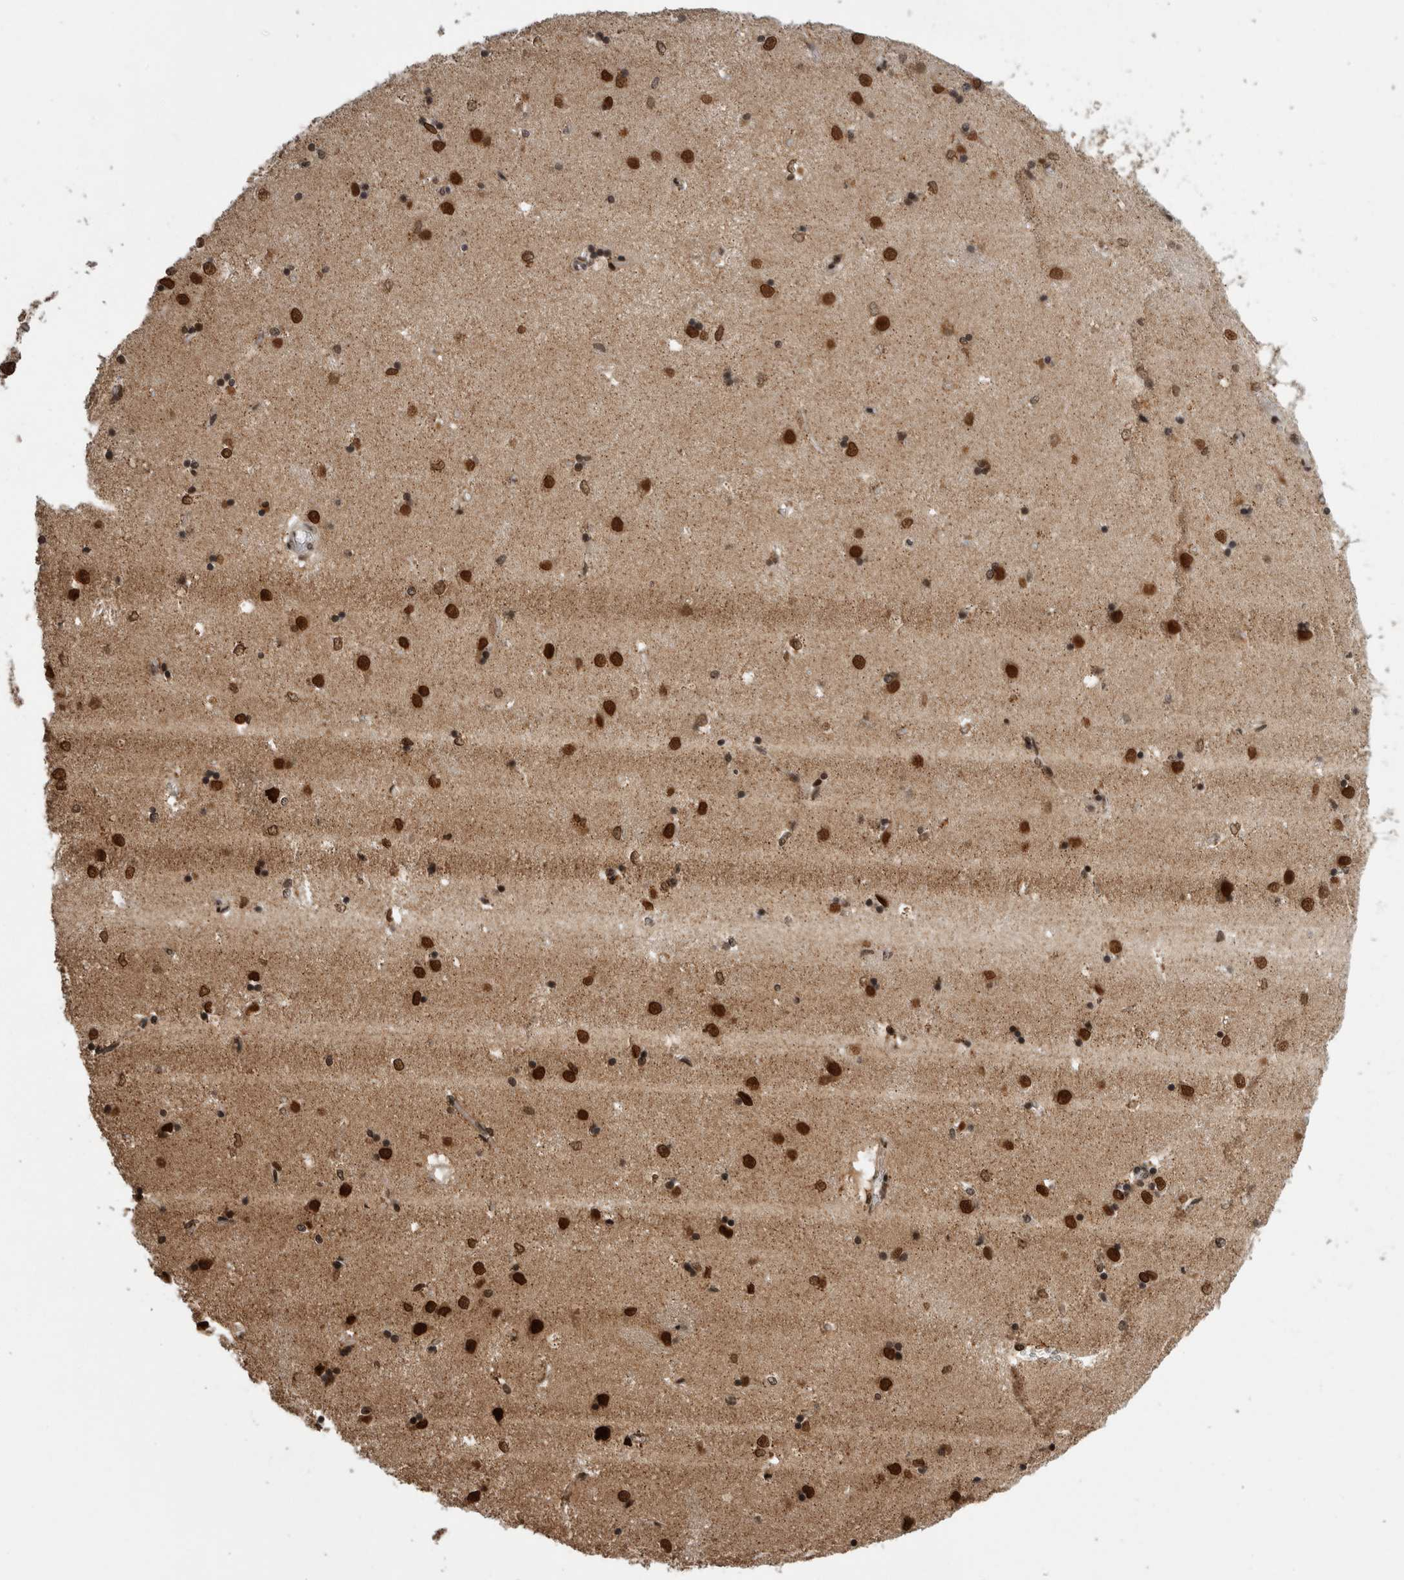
{"staining": {"intensity": "strong", "quantity": ">75%", "location": "nuclear"}, "tissue": "caudate", "cell_type": "Glial cells", "image_type": "normal", "snomed": [{"axis": "morphology", "description": "Normal tissue, NOS"}, {"axis": "topography", "description": "Lateral ventricle wall"}], "caption": "The micrograph shows staining of normal caudate, revealing strong nuclear protein staining (brown color) within glial cells. Immunohistochemistry (ihc) stains the protein in brown and the nuclei are stained blue.", "gene": "CPSF2", "patient": {"sex": "male", "age": 45}}